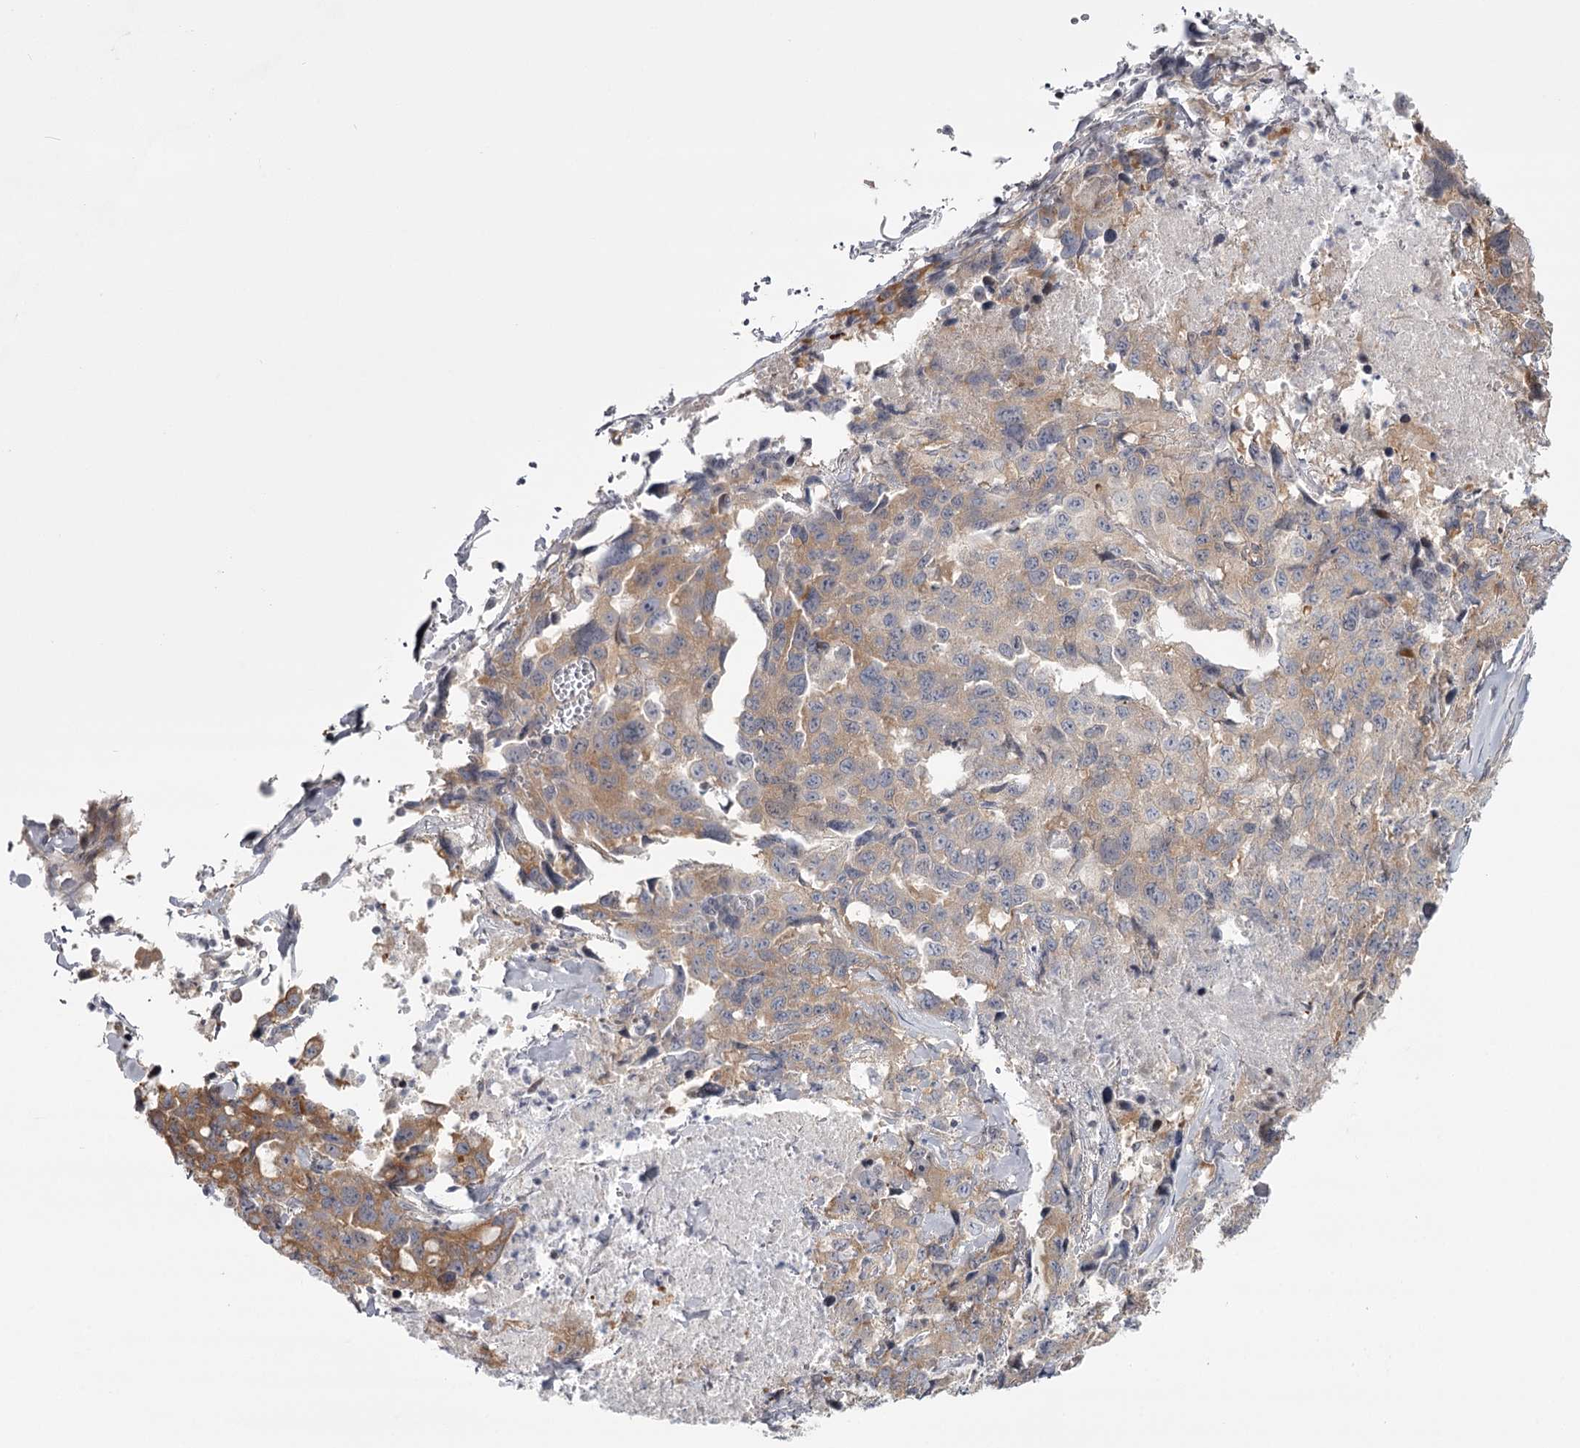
{"staining": {"intensity": "moderate", "quantity": "<25%", "location": "cytoplasmic/membranous"}, "tissue": "lung cancer", "cell_type": "Tumor cells", "image_type": "cancer", "snomed": [{"axis": "morphology", "description": "Adenocarcinoma, NOS"}, {"axis": "topography", "description": "Lung"}], "caption": "Lung adenocarcinoma stained for a protein shows moderate cytoplasmic/membranous positivity in tumor cells.", "gene": "CCNG2", "patient": {"sex": "female", "age": 51}}